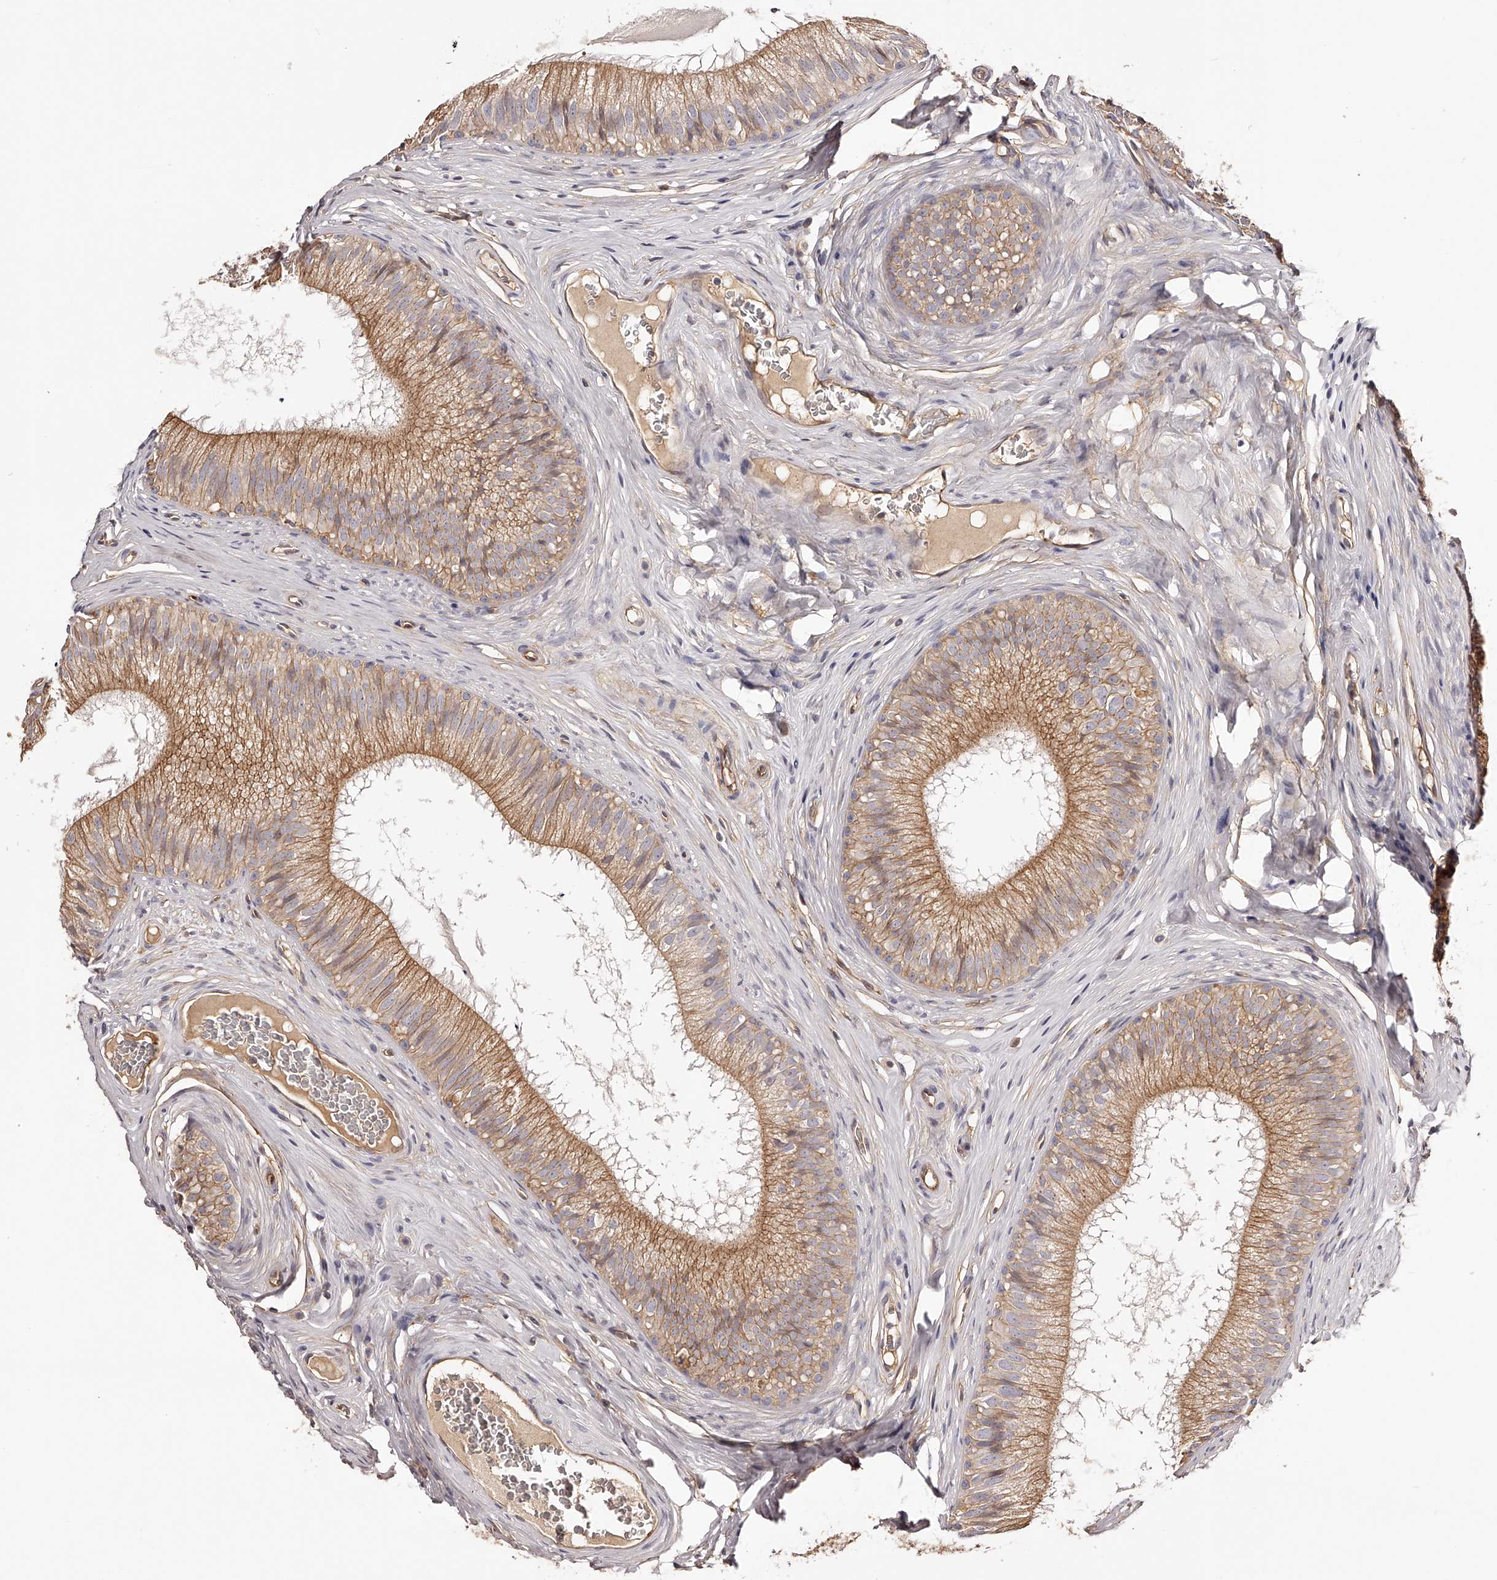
{"staining": {"intensity": "moderate", "quantity": "25%-75%", "location": "cytoplasmic/membranous"}, "tissue": "epididymis", "cell_type": "Glandular cells", "image_type": "normal", "snomed": [{"axis": "morphology", "description": "Normal tissue, NOS"}, {"axis": "topography", "description": "Epididymis"}], "caption": "Protein expression analysis of normal epididymis exhibits moderate cytoplasmic/membranous expression in approximately 25%-75% of glandular cells. The staining was performed using DAB to visualize the protein expression in brown, while the nuclei were stained in blue with hematoxylin (Magnification: 20x).", "gene": "LTV1", "patient": {"sex": "male", "age": 29}}